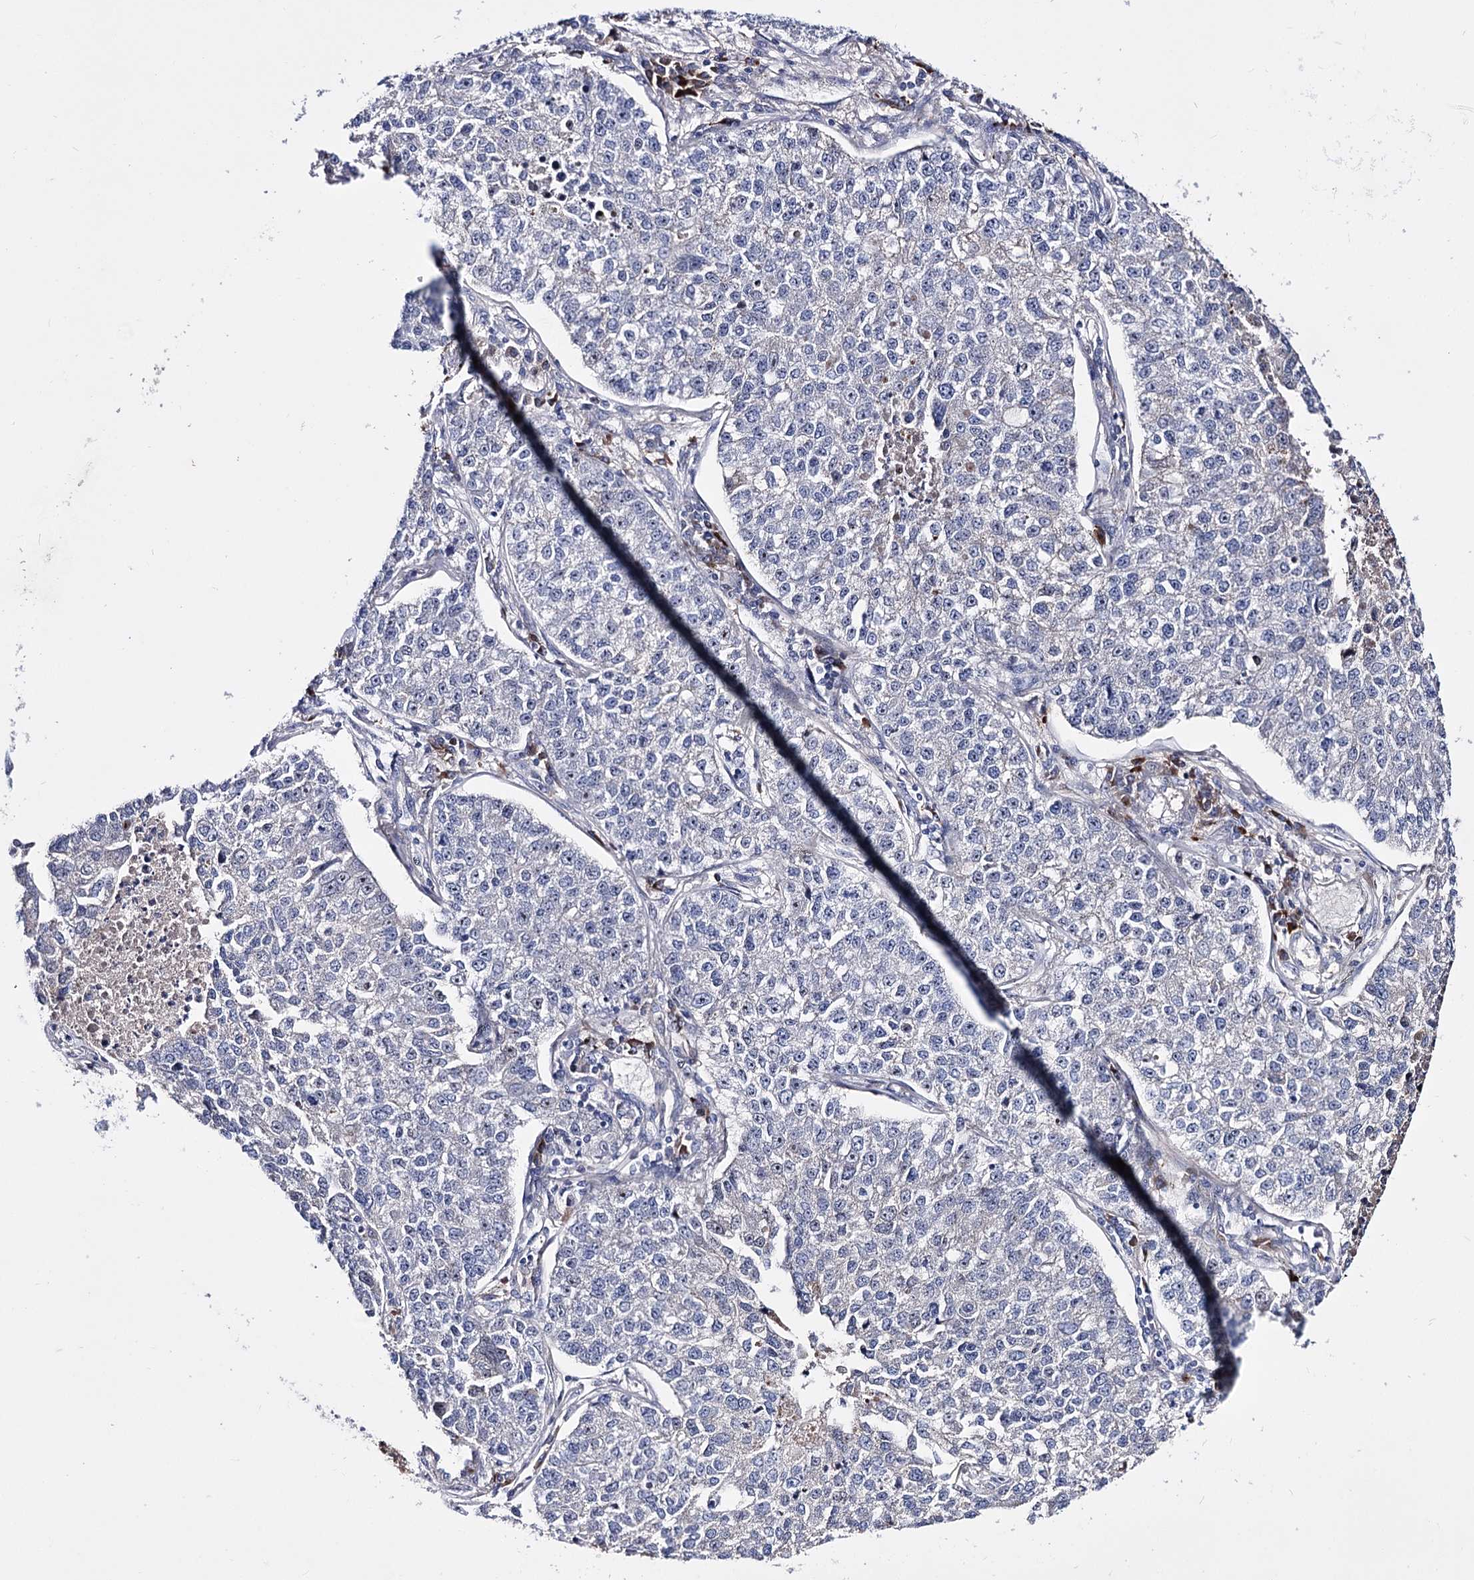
{"staining": {"intensity": "negative", "quantity": "none", "location": "none"}, "tissue": "lung cancer", "cell_type": "Tumor cells", "image_type": "cancer", "snomed": [{"axis": "morphology", "description": "Adenocarcinoma, NOS"}, {"axis": "topography", "description": "Lung"}], "caption": "This is an immunohistochemistry (IHC) image of lung cancer (adenocarcinoma). There is no staining in tumor cells.", "gene": "PCGF5", "patient": {"sex": "male", "age": 49}}